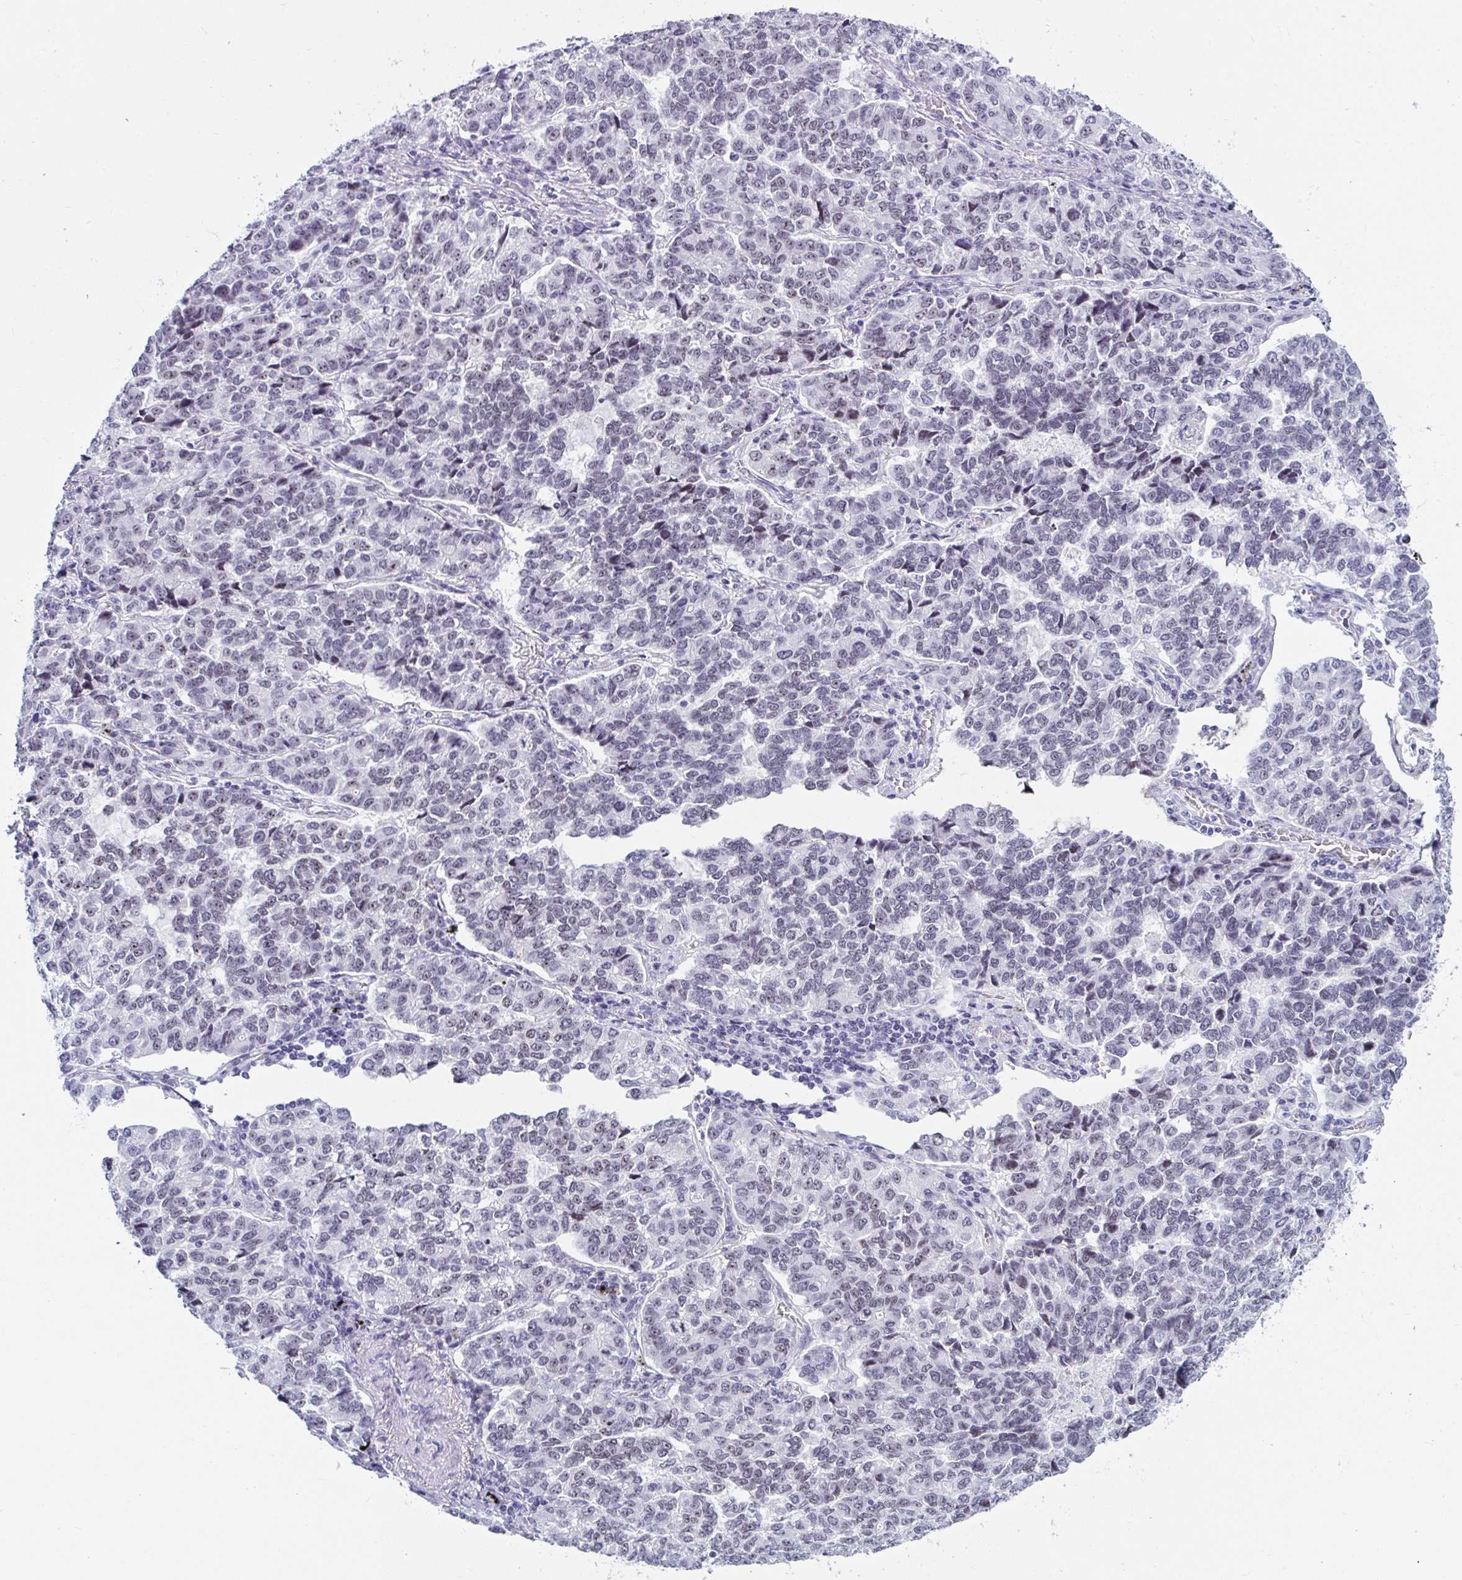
{"staining": {"intensity": "weak", "quantity": "<25%", "location": "nuclear"}, "tissue": "lung cancer", "cell_type": "Tumor cells", "image_type": "cancer", "snomed": [{"axis": "morphology", "description": "Adenocarcinoma, NOS"}, {"axis": "topography", "description": "Lymph node"}, {"axis": "topography", "description": "Lung"}], "caption": "Tumor cells show no significant expression in adenocarcinoma (lung).", "gene": "NOP10", "patient": {"sex": "male", "age": 66}}